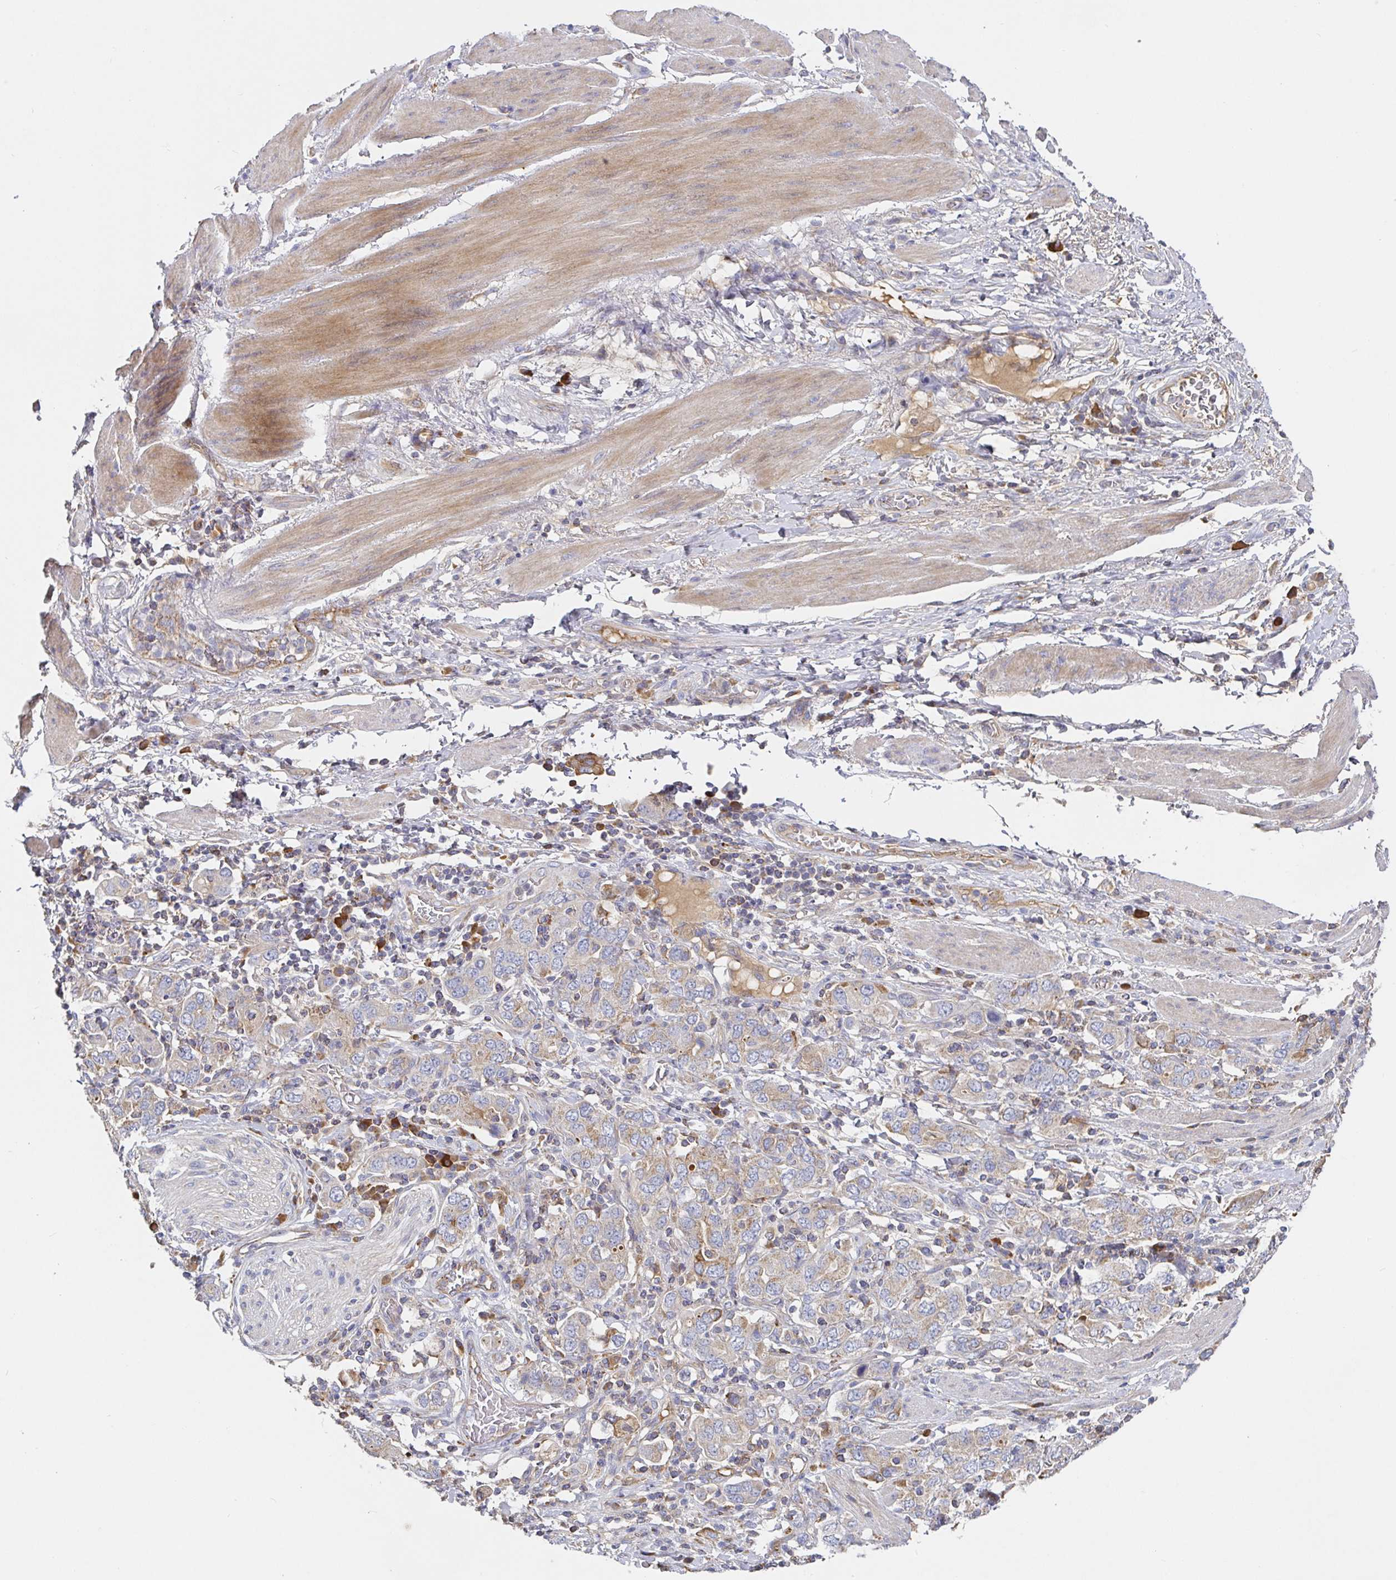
{"staining": {"intensity": "weak", "quantity": "<25%", "location": "cytoplasmic/membranous"}, "tissue": "stomach cancer", "cell_type": "Tumor cells", "image_type": "cancer", "snomed": [{"axis": "morphology", "description": "Adenocarcinoma, NOS"}, {"axis": "topography", "description": "Stomach, upper"}, {"axis": "topography", "description": "Stomach"}], "caption": "A photomicrograph of stomach adenocarcinoma stained for a protein exhibits no brown staining in tumor cells.", "gene": "IRAK2", "patient": {"sex": "male", "age": 62}}